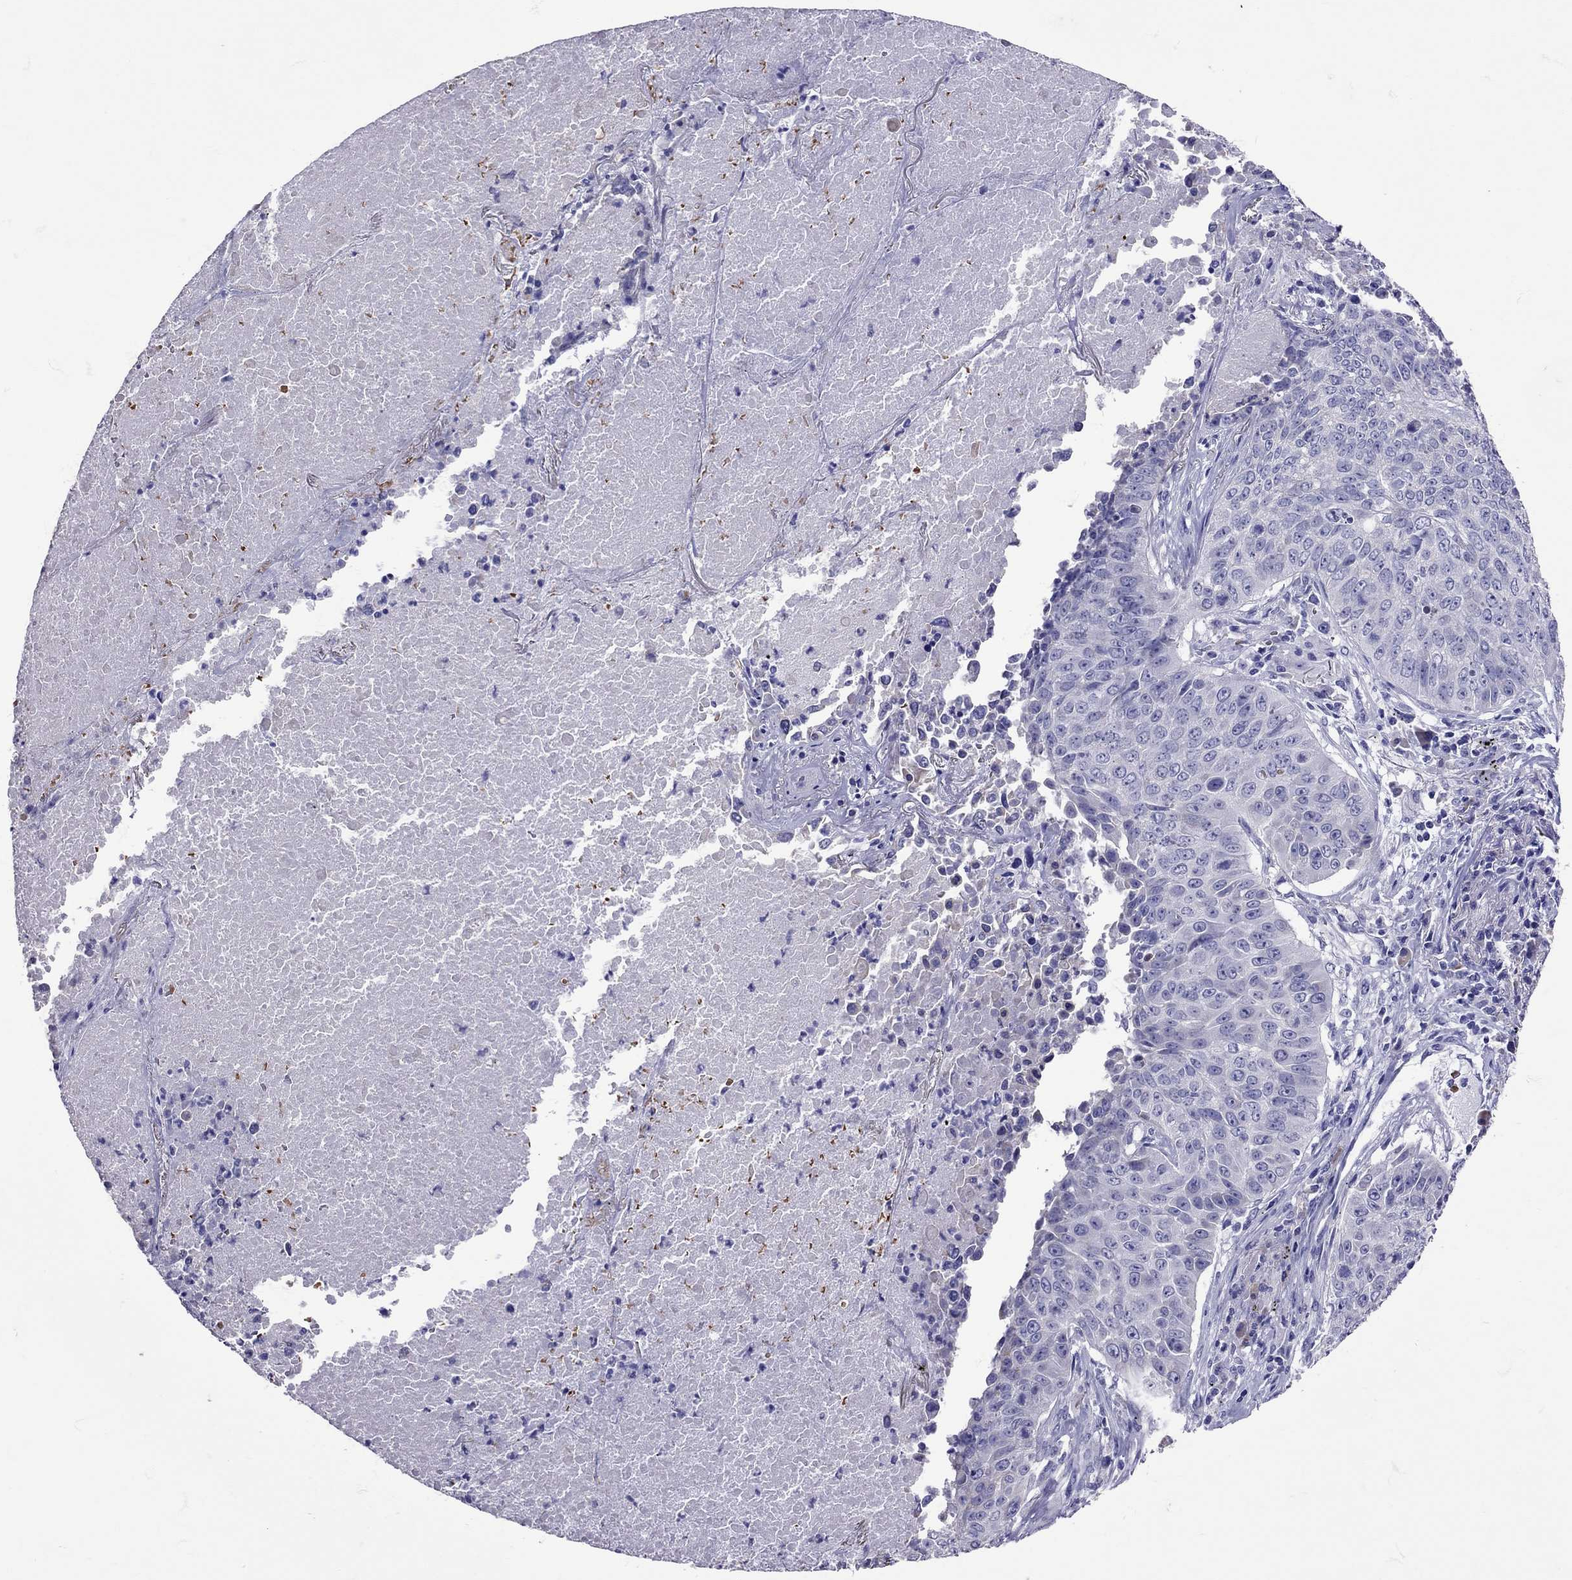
{"staining": {"intensity": "negative", "quantity": "none", "location": "none"}, "tissue": "lung cancer", "cell_type": "Tumor cells", "image_type": "cancer", "snomed": [{"axis": "morphology", "description": "Normal tissue, NOS"}, {"axis": "morphology", "description": "Squamous cell carcinoma, NOS"}, {"axis": "topography", "description": "Bronchus"}, {"axis": "topography", "description": "Lung"}], "caption": "This is a photomicrograph of IHC staining of lung squamous cell carcinoma, which shows no positivity in tumor cells. Nuclei are stained in blue.", "gene": "TBR1", "patient": {"sex": "male", "age": 64}}